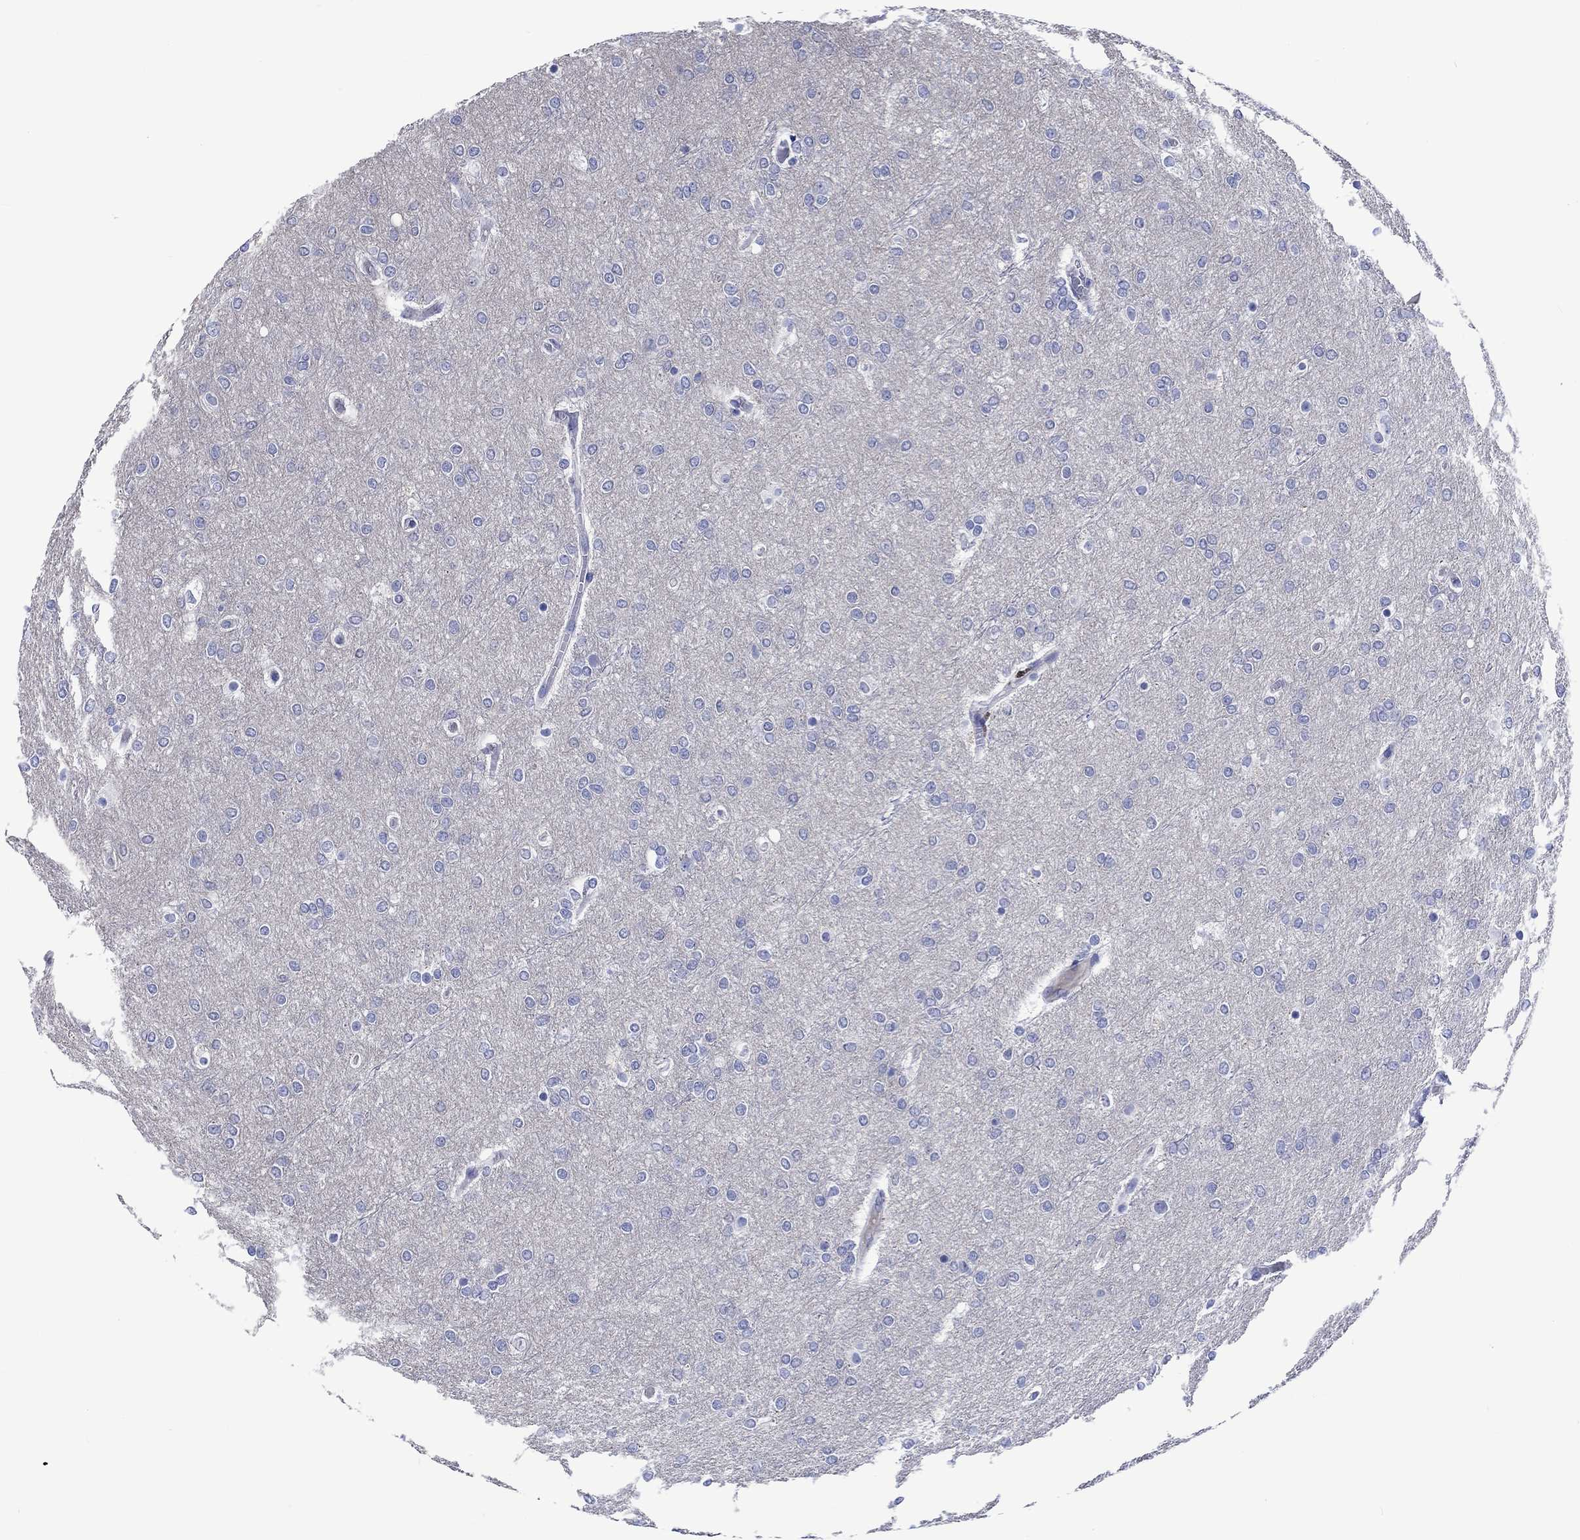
{"staining": {"intensity": "negative", "quantity": "none", "location": "none"}, "tissue": "glioma", "cell_type": "Tumor cells", "image_type": "cancer", "snomed": [{"axis": "morphology", "description": "Glioma, malignant, High grade"}, {"axis": "topography", "description": "Brain"}], "caption": "An image of high-grade glioma (malignant) stained for a protein shows no brown staining in tumor cells.", "gene": "TOMM20L", "patient": {"sex": "female", "age": 61}}